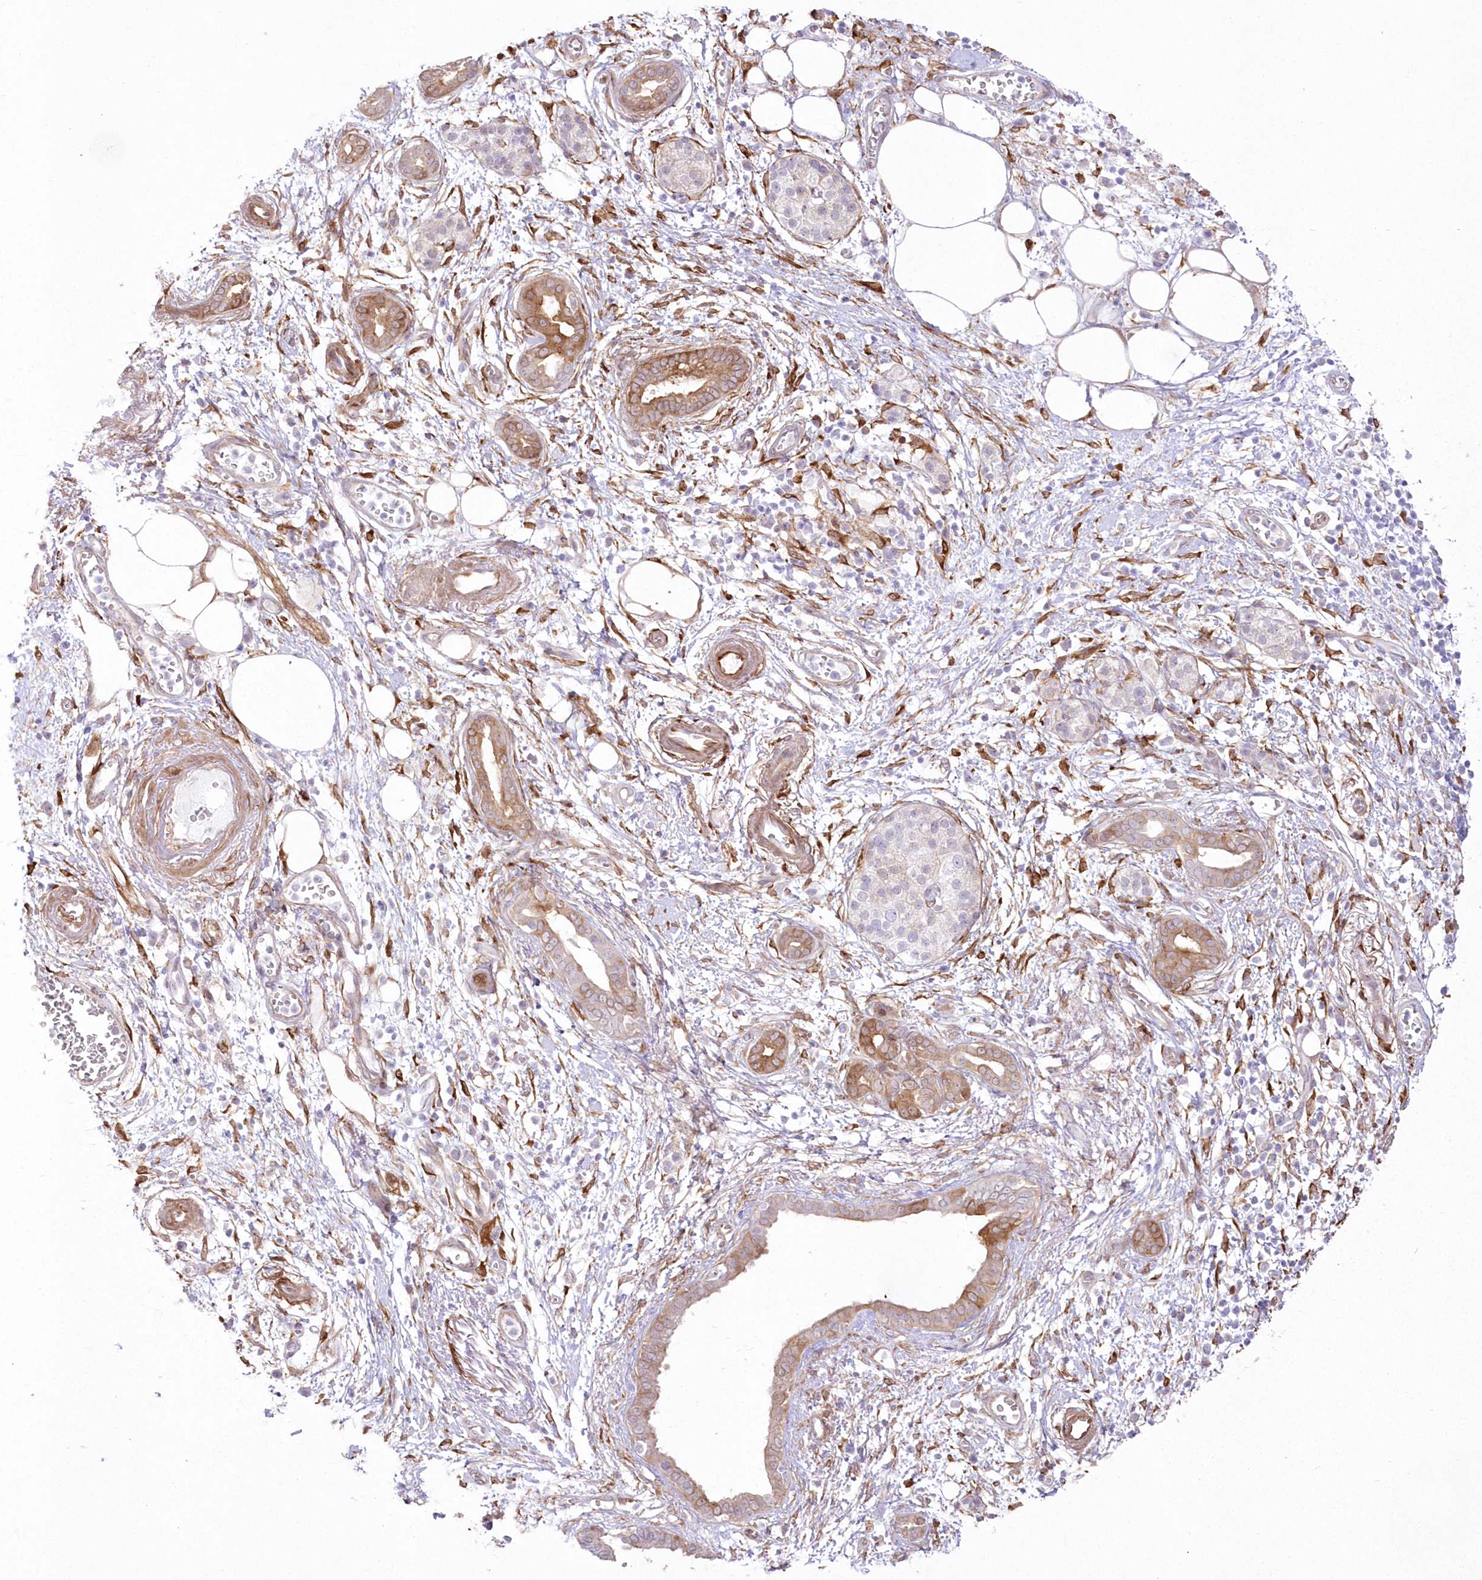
{"staining": {"intensity": "moderate", "quantity": ">75%", "location": "cytoplasmic/membranous"}, "tissue": "pancreatic cancer", "cell_type": "Tumor cells", "image_type": "cancer", "snomed": [{"axis": "morphology", "description": "Adenocarcinoma, NOS"}, {"axis": "topography", "description": "Pancreas"}], "caption": "This micrograph exhibits pancreatic adenocarcinoma stained with immunohistochemistry (IHC) to label a protein in brown. The cytoplasmic/membranous of tumor cells show moderate positivity for the protein. Nuclei are counter-stained blue.", "gene": "SH3PXD2B", "patient": {"sex": "male", "age": 78}}